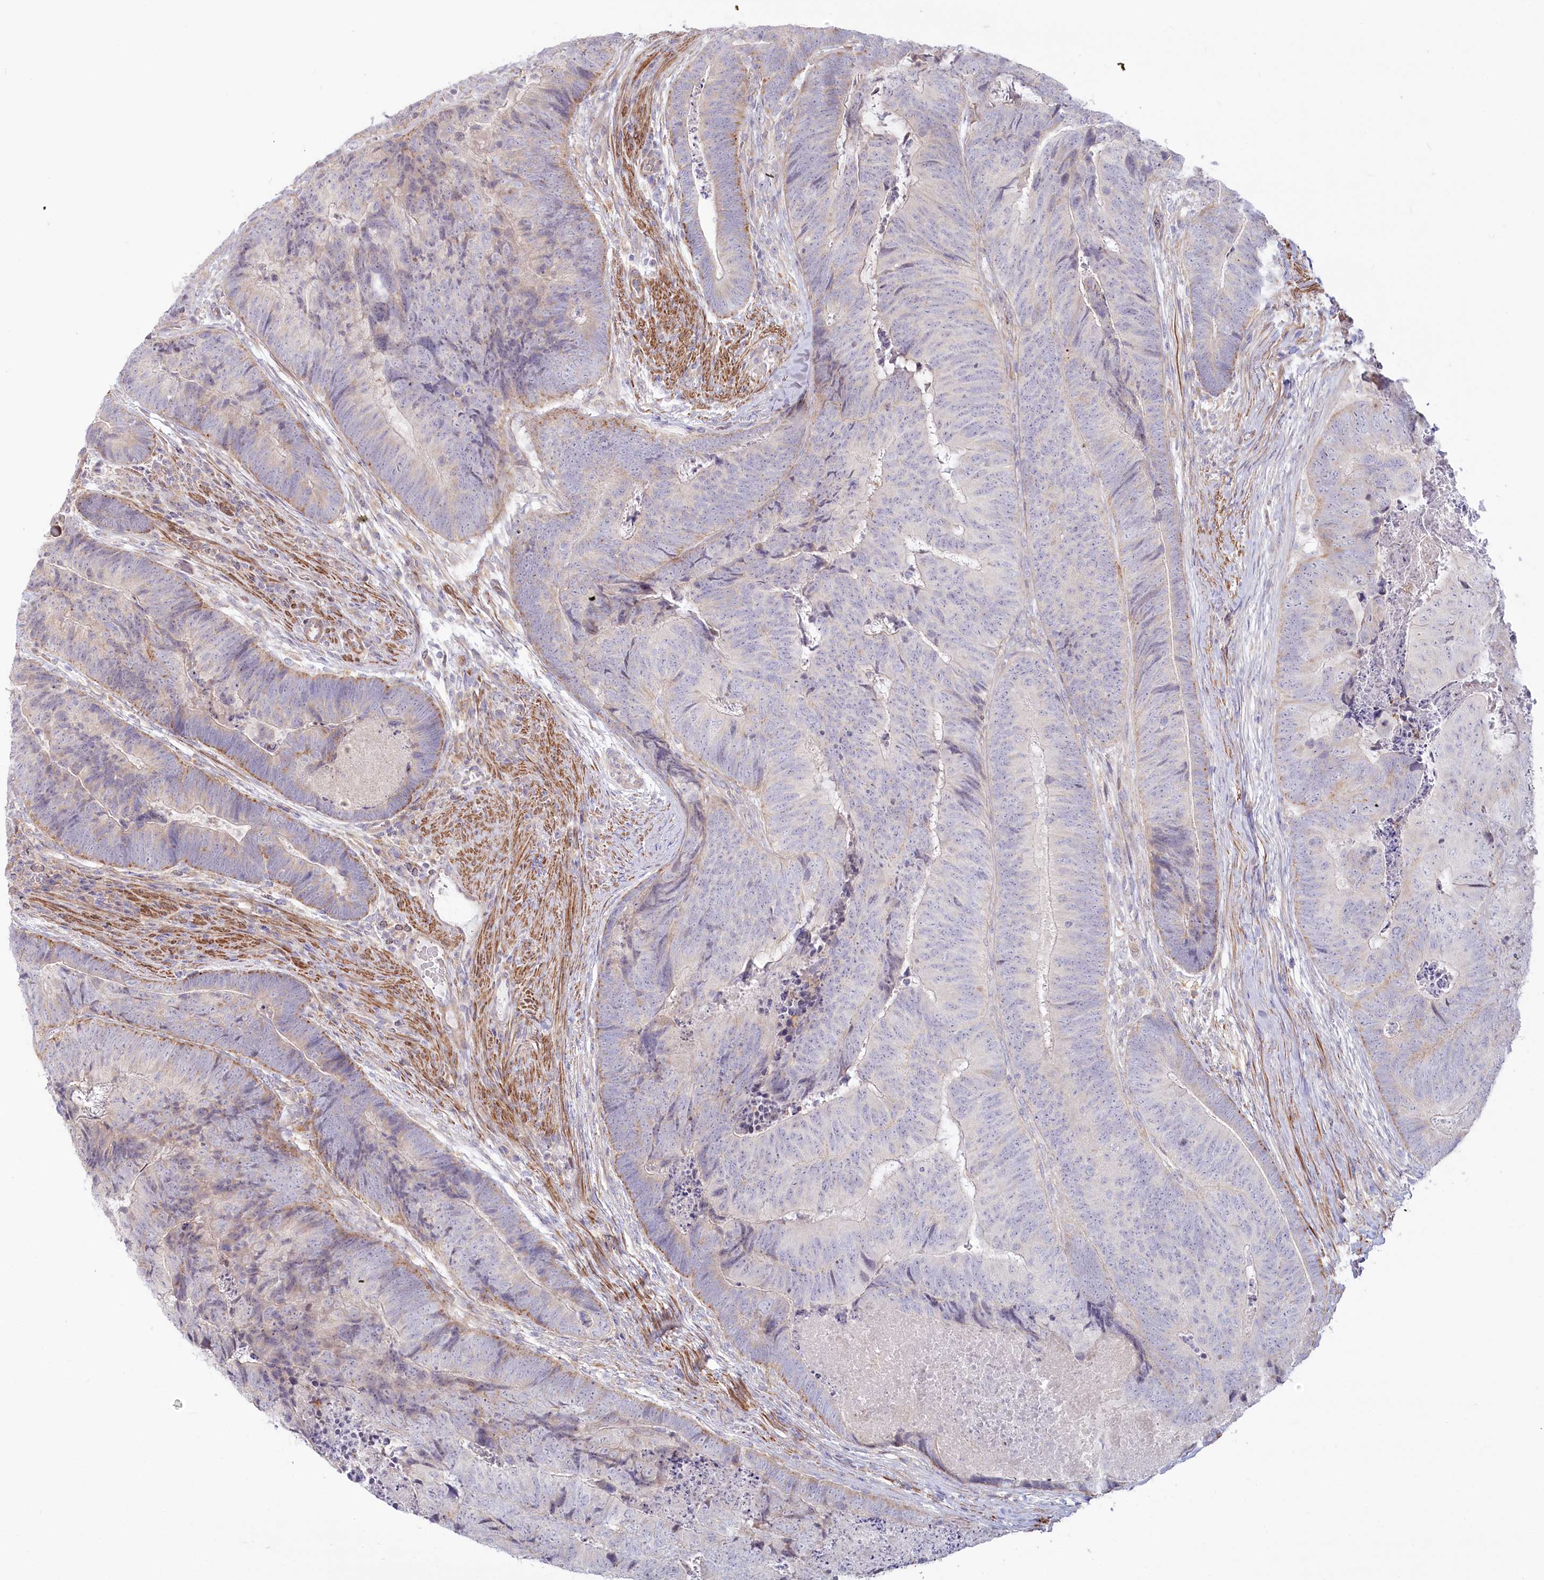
{"staining": {"intensity": "moderate", "quantity": "<25%", "location": "cytoplasmic/membranous"}, "tissue": "colorectal cancer", "cell_type": "Tumor cells", "image_type": "cancer", "snomed": [{"axis": "morphology", "description": "Adenocarcinoma, NOS"}, {"axis": "topography", "description": "Colon"}], "caption": "Moderate cytoplasmic/membranous protein positivity is identified in about <25% of tumor cells in adenocarcinoma (colorectal). Nuclei are stained in blue.", "gene": "MTG1", "patient": {"sex": "female", "age": 67}}